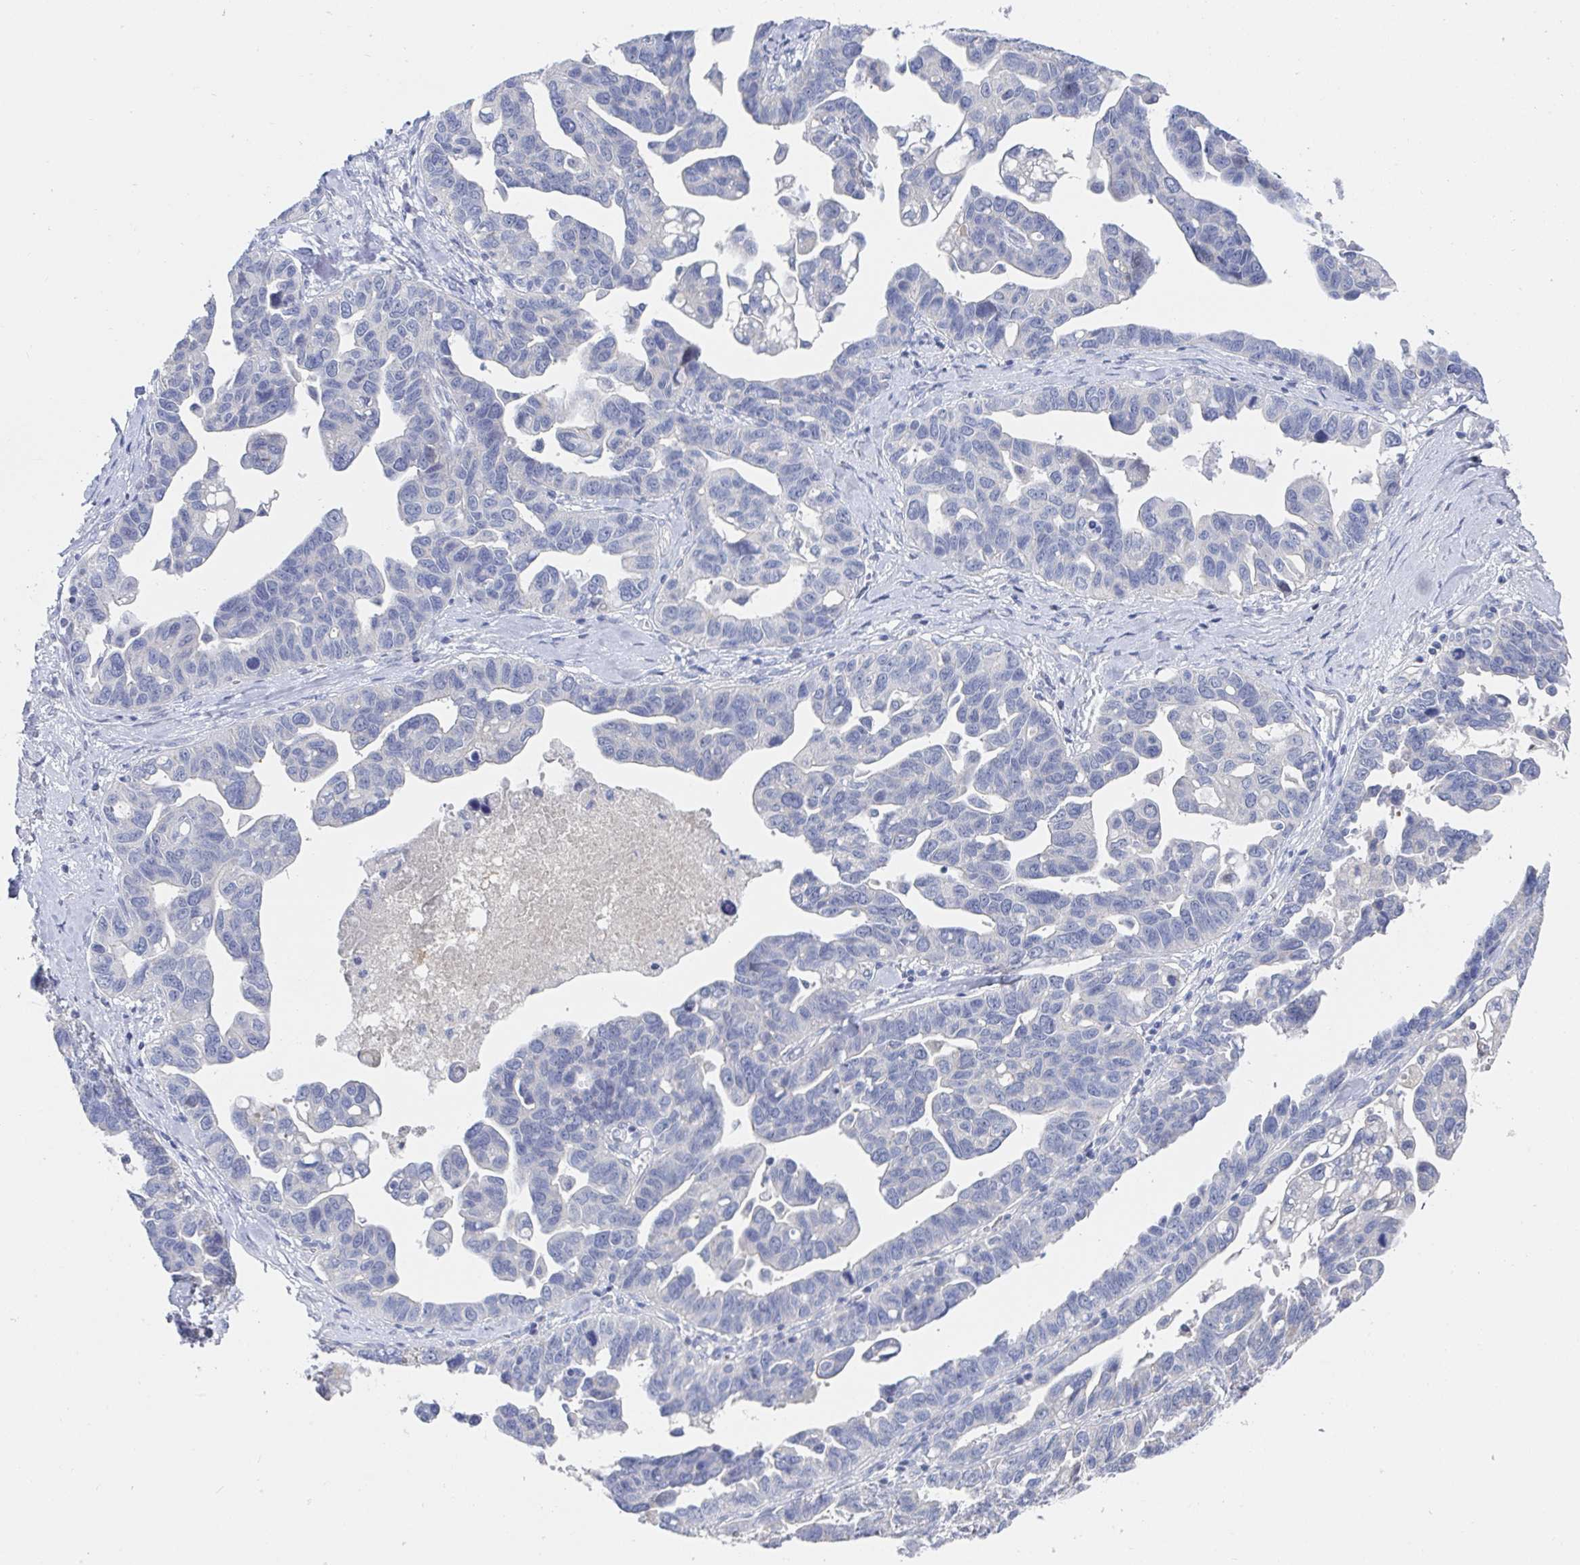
{"staining": {"intensity": "negative", "quantity": "none", "location": "none"}, "tissue": "ovarian cancer", "cell_type": "Tumor cells", "image_type": "cancer", "snomed": [{"axis": "morphology", "description": "Cystadenocarcinoma, serous, NOS"}, {"axis": "topography", "description": "Ovary"}], "caption": "Immunohistochemistry (IHC) histopathology image of human serous cystadenocarcinoma (ovarian) stained for a protein (brown), which reveals no expression in tumor cells.", "gene": "ZNF430", "patient": {"sex": "female", "age": 69}}